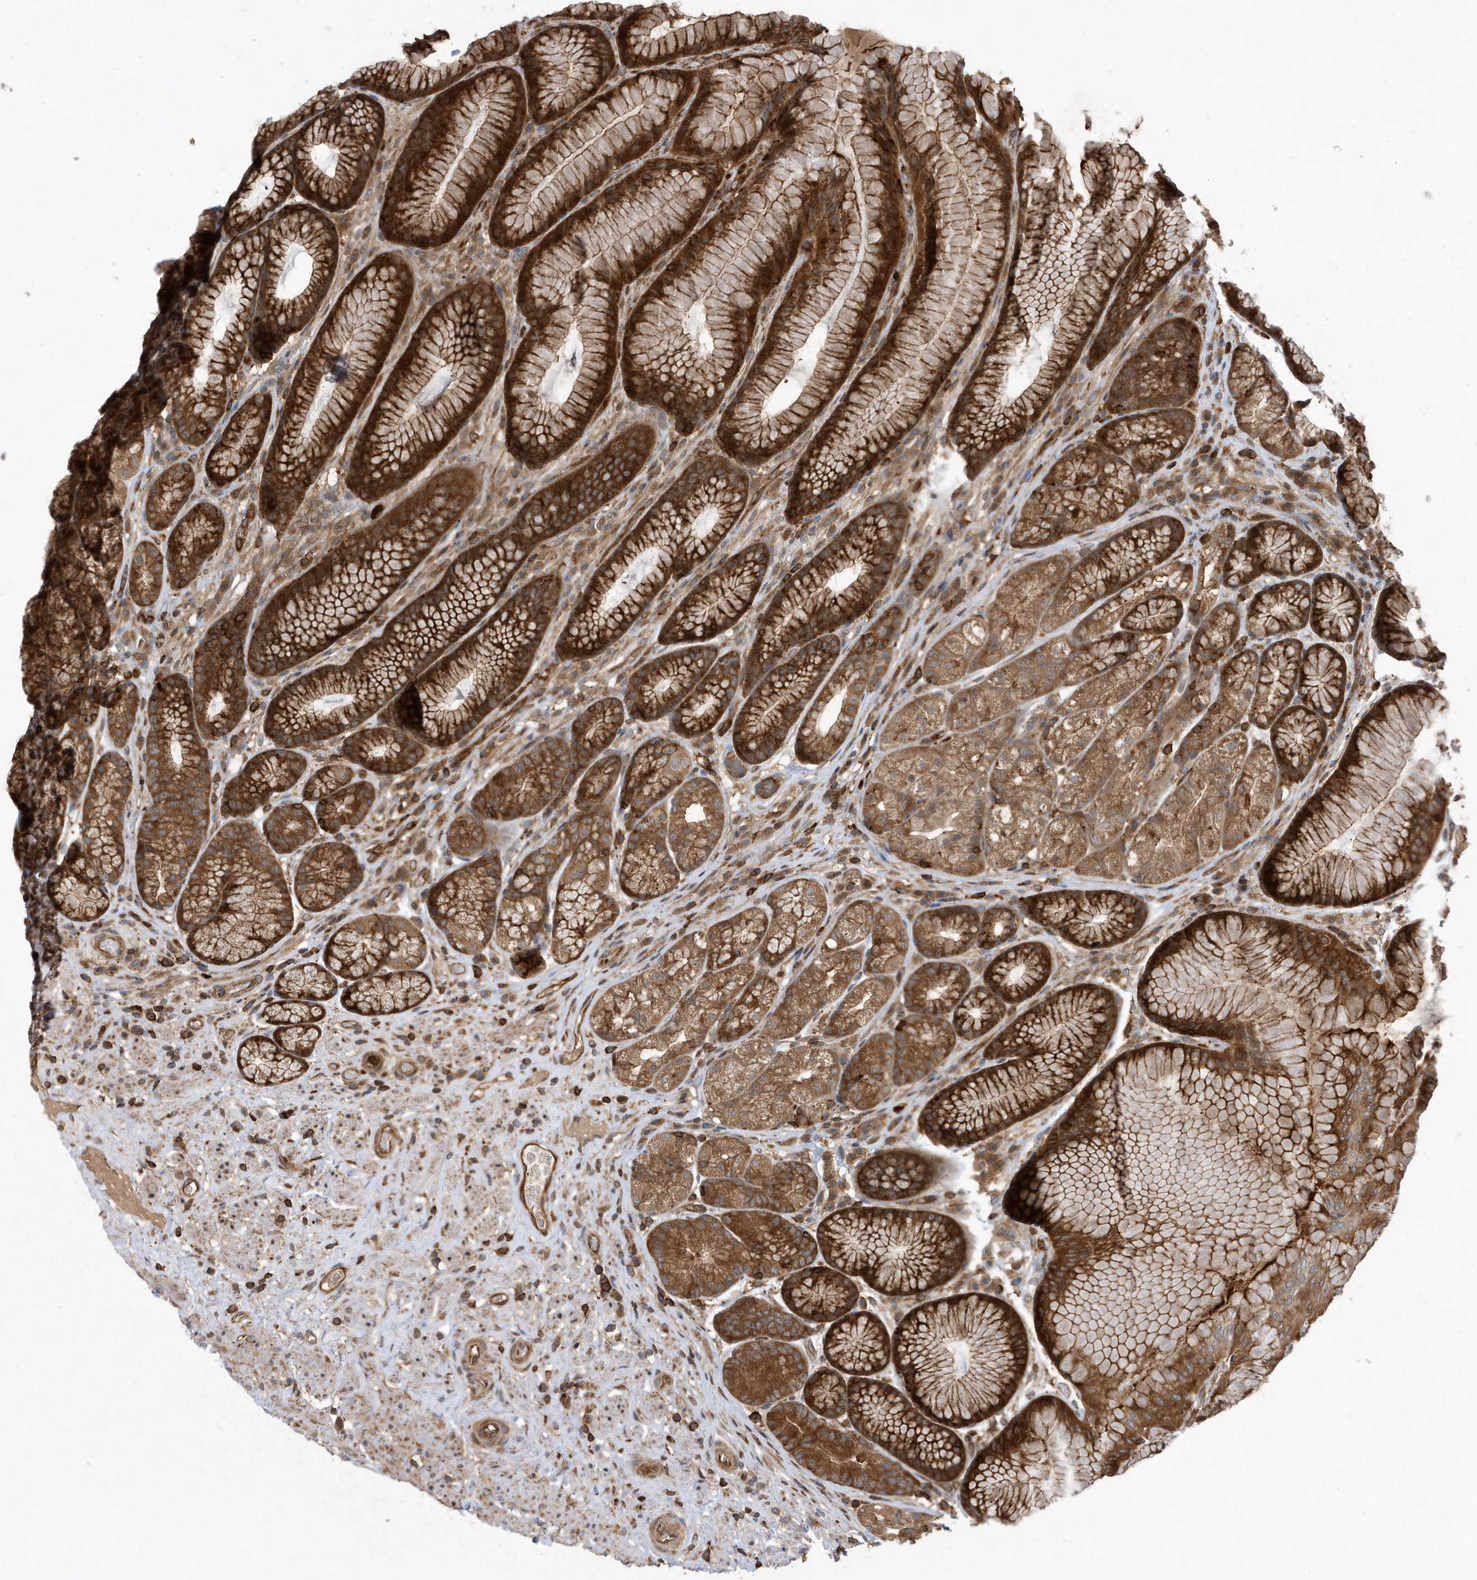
{"staining": {"intensity": "strong", "quantity": ">75%", "location": "cytoplasmic/membranous"}, "tissue": "stomach", "cell_type": "Glandular cells", "image_type": "normal", "snomed": [{"axis": "morphology", "description": "Normal tissue, NOS"}, {"axis": "topography", "description": "Stomach"}], "caption": "A photomicrograph of stomach stained for a protein exhibits strong cytoplasmic/membranous brown staining in glandular cells. Using DAB (3,3'-diaminobenzidine) (brown) and hematoxylin (blue) stains, captured at high magnification using brightfield microscopy.", "gene": "LAPTM4A", "patient": {"sex": "male", "age": 57}}